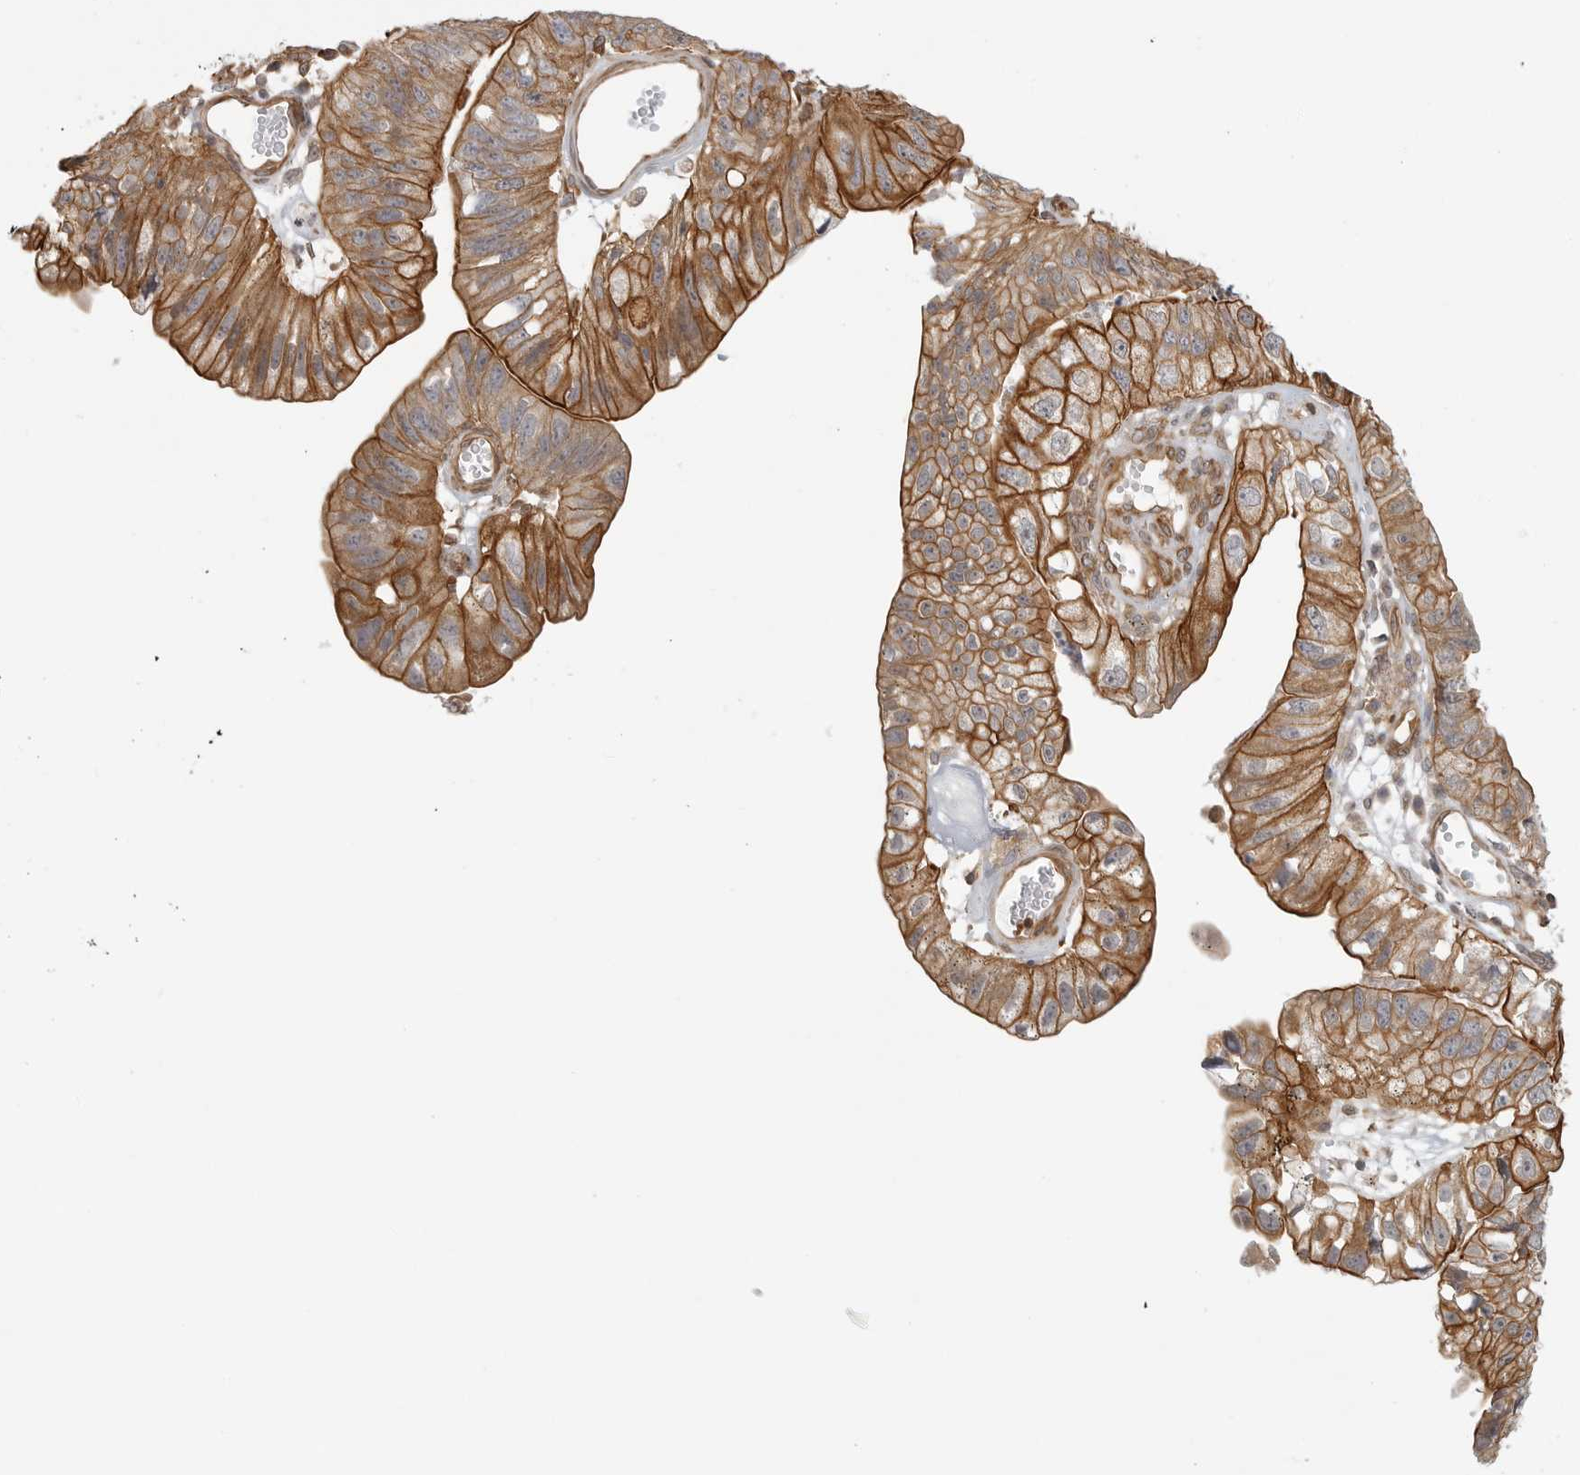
{"staining": {"intensity": "moderate", "quantity": ">75%", "location": "cytoplasmic/membranous"}, "tissue": "stomach cancer", "cell_type": "Tumor cells", "image_type": "cancer", "snomed": [{"axis": "morphology", "description": "Adenocarcinoma, NOS"}, {"axis": "topography", "description": "Stomach"}], "caption": "The photomicrograph reveals immunohistochemical staining of stomach adenocarcinoma. There is moderate cytoplasmic/membranous positivity is seen in about >75% of tumor cells.", "gene": "ATOH7", "patient": {"sex": "male", "age": 59}}